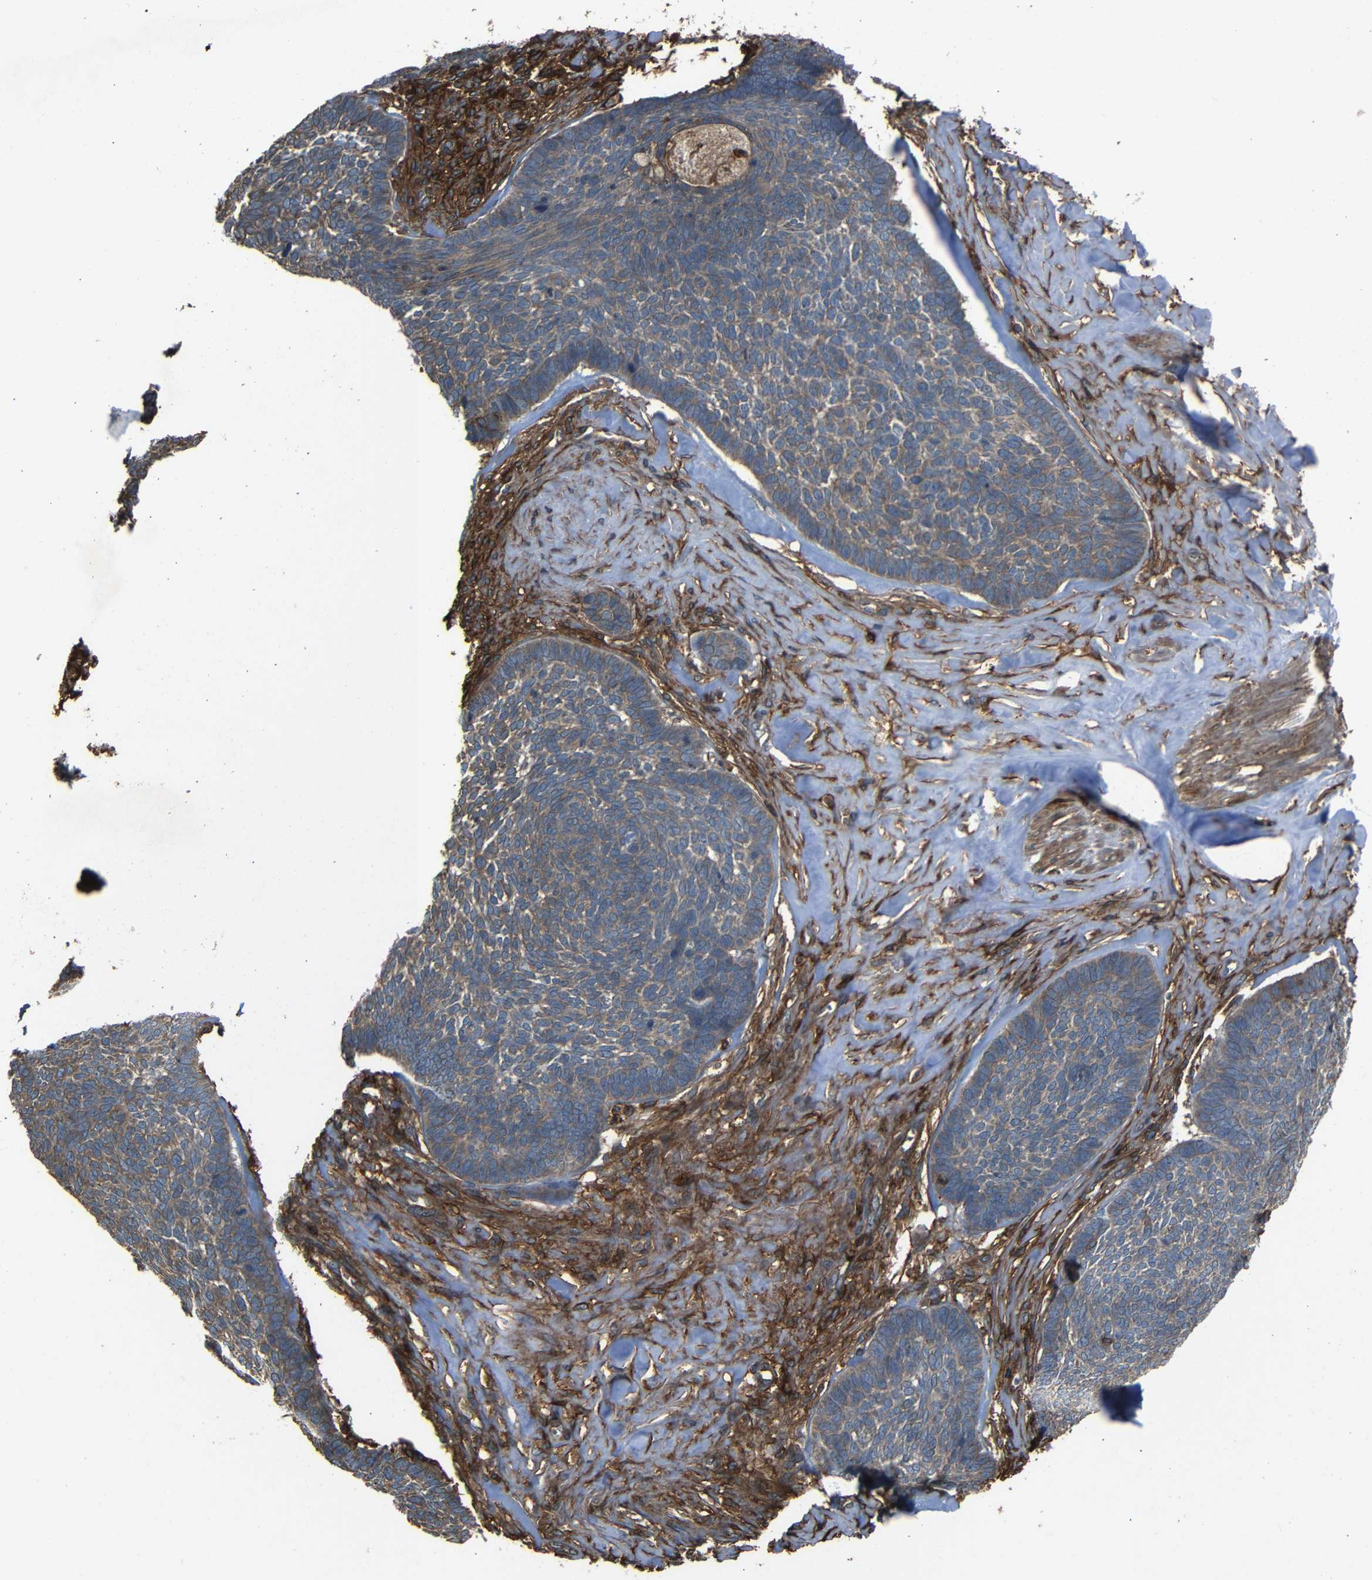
{"staining": {"intensity": "weak", "quantity": ">75%", "location": "cytoplasmic/membranous"}, "tissue": "skin cancer", "cell_type": "Tumor cells", "image_type": "cancer", "snomed": [{"axis": "morphology", "description": "Basal cell carcinoma"}, {"axis": "topography", "description": "Skin"}], "caption": "This photomicrograph displays immunohistochemistry (IHC) staining of human basal cell carcinoma (skin), with low weak cytoplasmic/membranous positivity in approximately >75% of tumor cells.", "gene": "ADGRE5", "patient": {"sex": "male", "age": 84}}